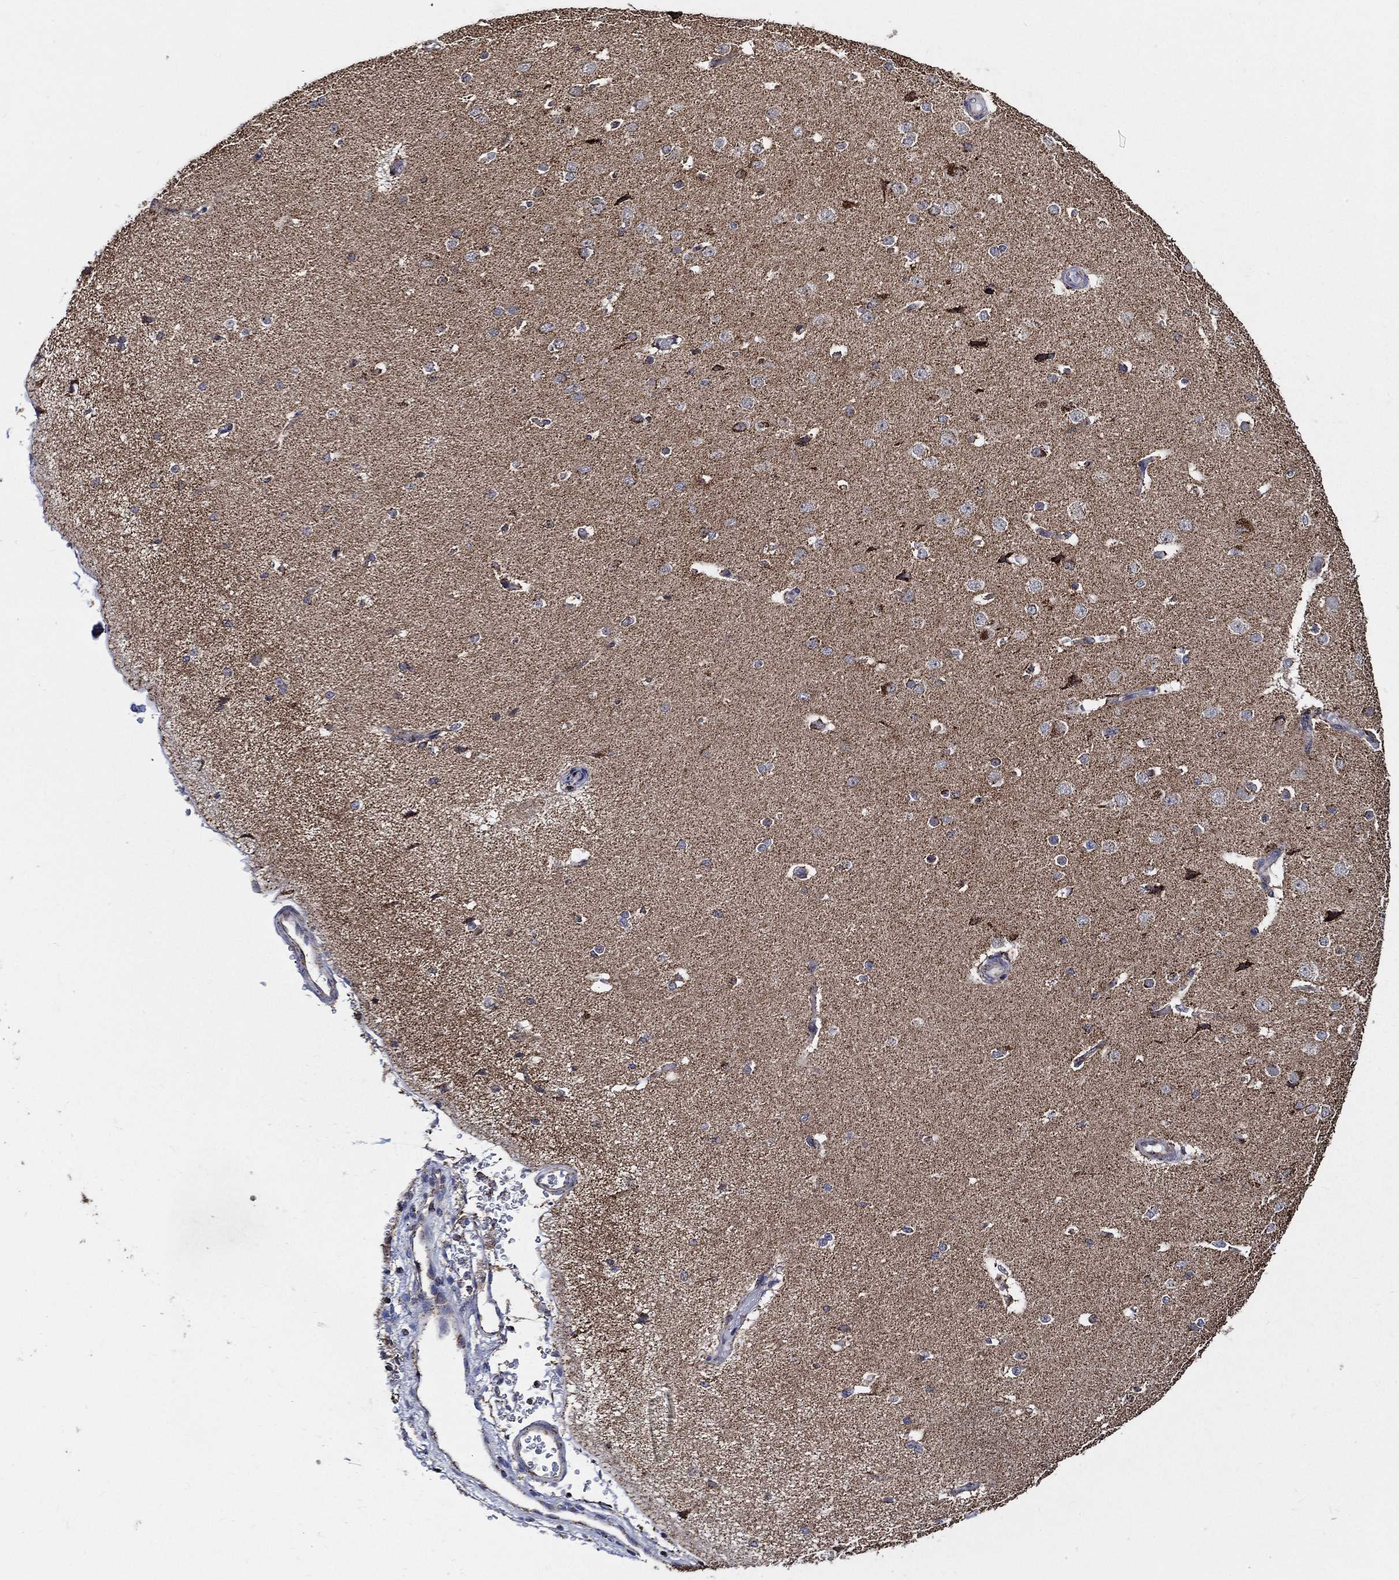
{"staining": {"intensity": "negative", "quantity": "none", "location": "none"}, "tissue": "cerebral cortex", "cell_type": "Endothelial cells", "image_type": "normal", "snomed": [{"axis": "morphology", "description": "Normal tissue, NOS"}, {"axis": "morphology", "description": "Inflammation, NOS"}, {"axis": "topography", "description": "Cerebral cortex"}], "caption": "IHC image of normal cerebral cortex stained for a protein (brown), which demonstrates no staining in endothelial cells.", "gene": "NDUFAB1", "patient": {"sex": "male", "age": 6}}